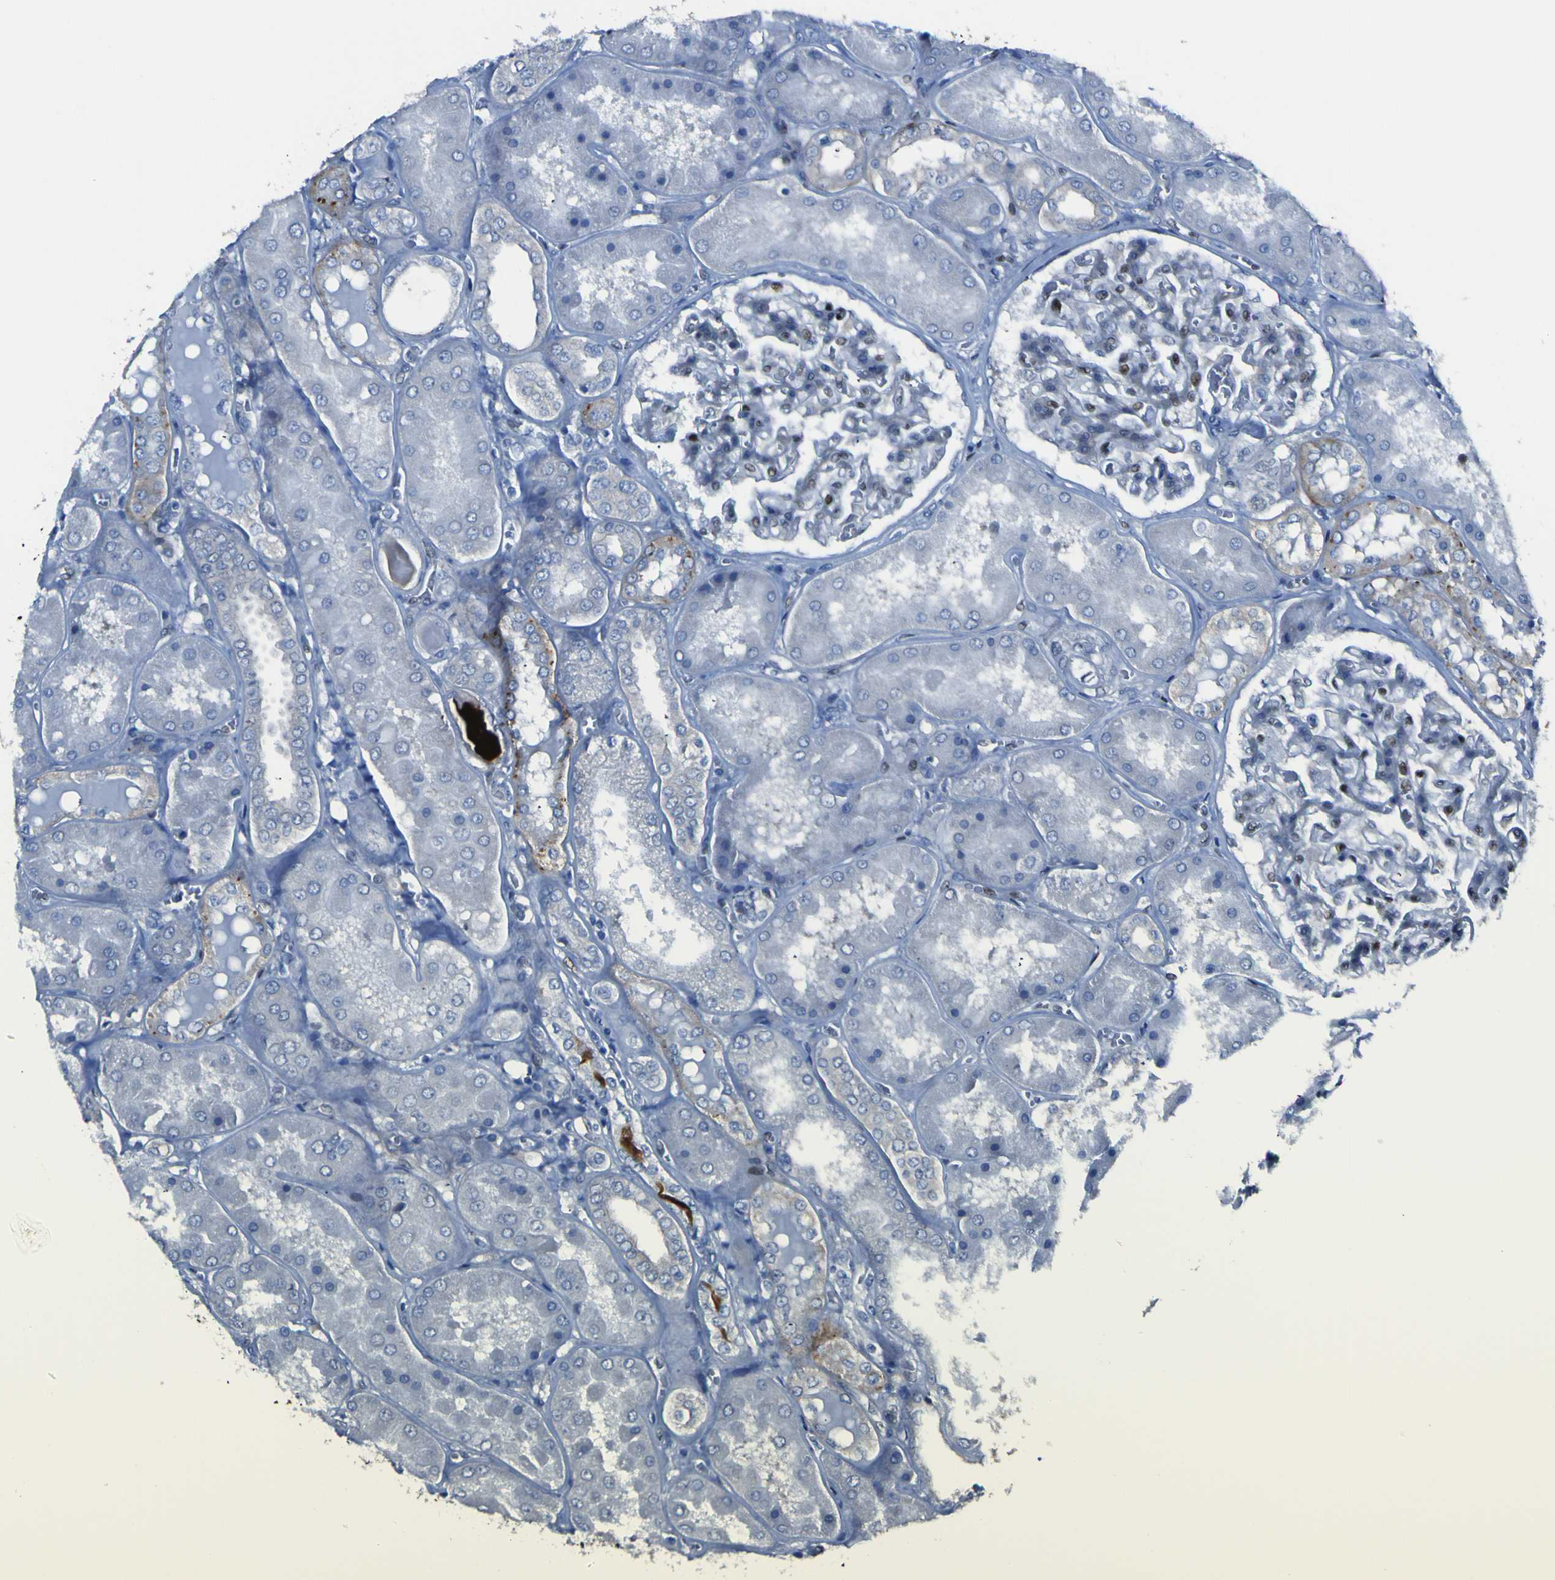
{"staining": {"intensity": "moderate", "quantity": "25%-75%", "location": "cytoplasmic/membranous,nuclear"}, "tissue": "kidney", "cell_type": "Cells in glomeruli", "image_type": "normal", "snomed": [{"axis": "morphology", "description": "Normal tissue, NOS"}, {"axis": "topography", "description": "Kidney"}], "caption": "Cells in glomeruli display moderate cytoplasmic/membranous,nuclear staining in about 25%-75% of cells in benign kidney. The staining was performed using DAB (3,3'-diaminobenzidine), with brown indicating positive protein expression. Nuclei are stained blue with hematoxylin.", "gene": "LRRN1", "patient": {"sex": "female", "age": 56}}